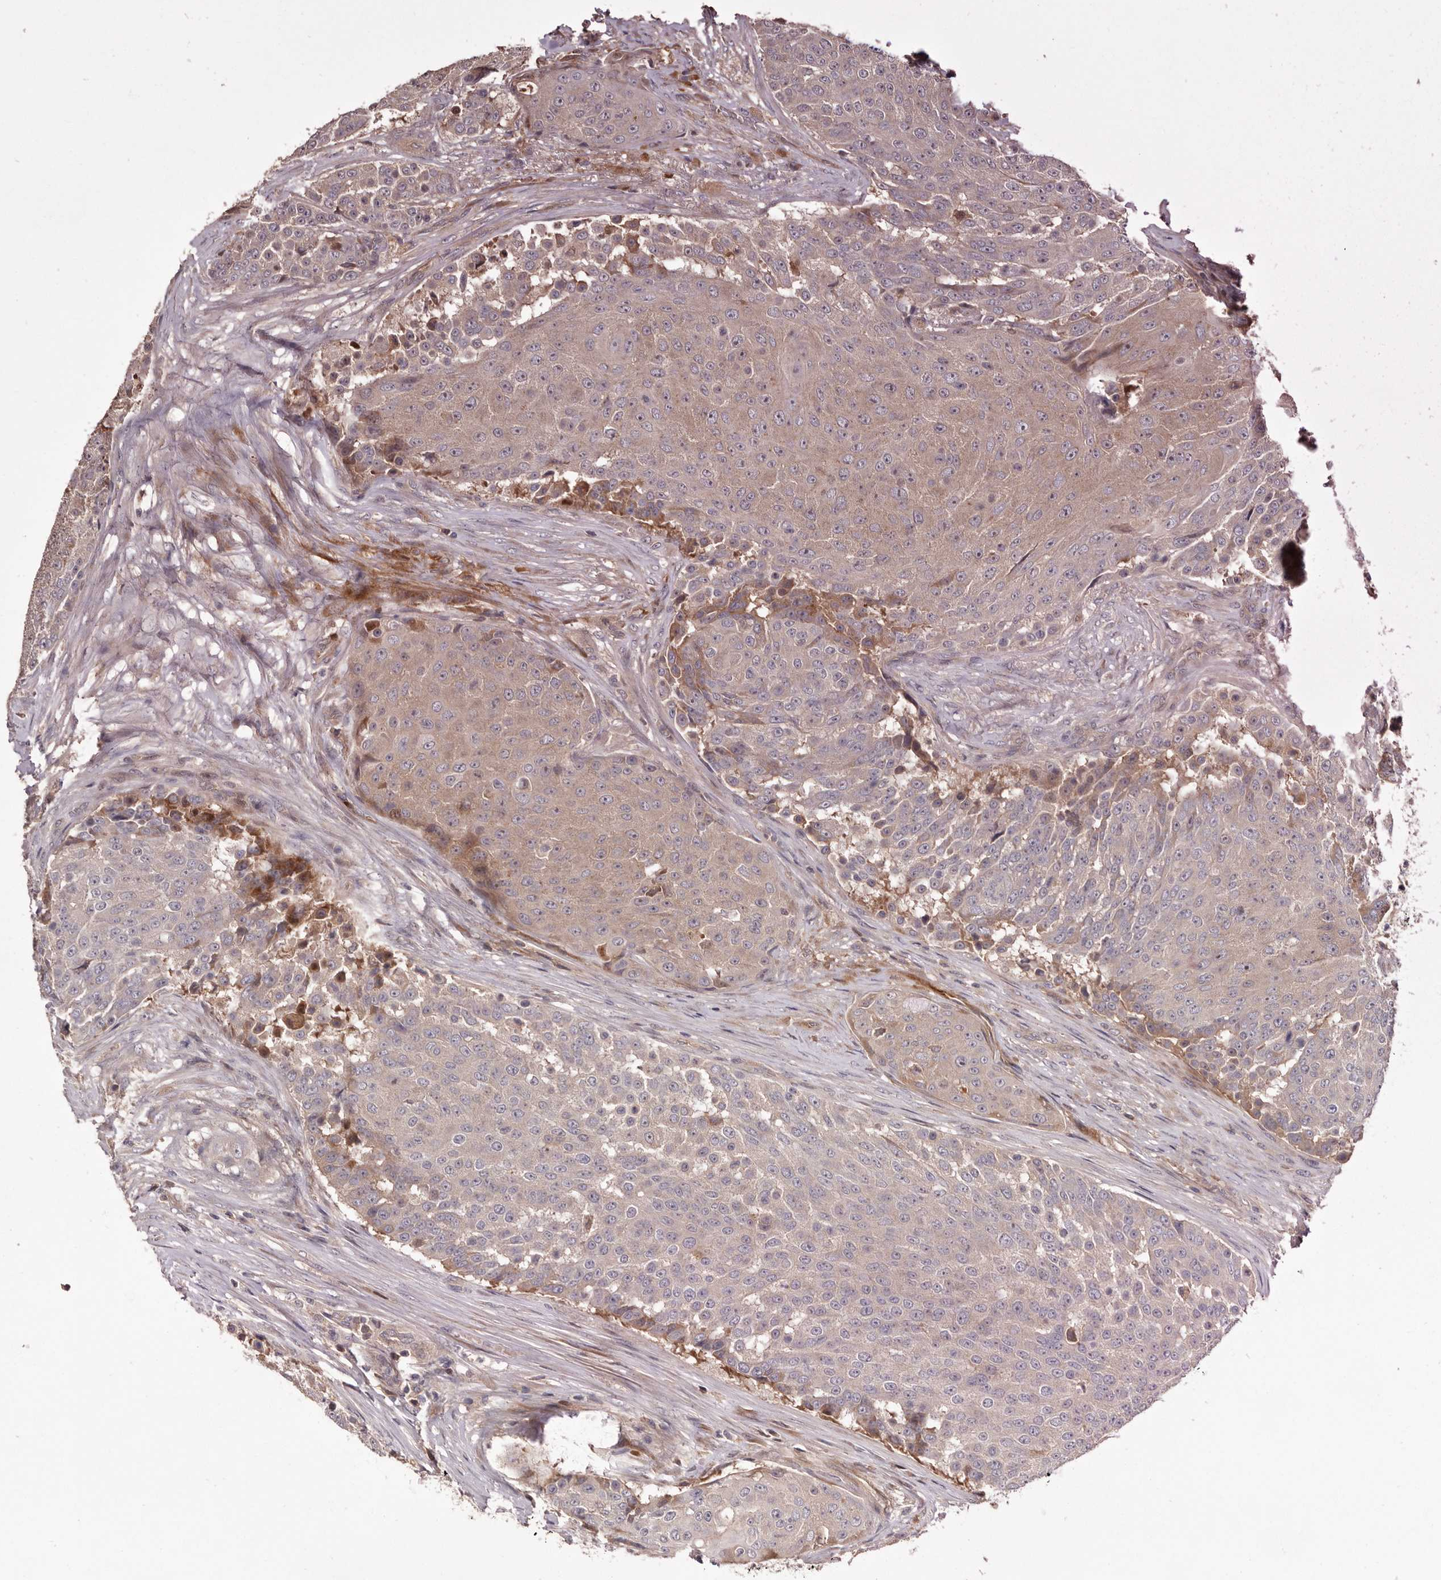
{"staining": {"intensity": "weak", "quantity": "25%-75%", "location": "cytoplasmic/membranous"}, "tissue": "urothelial cancer", "cell_type": "Tumor cells", "image_type": "cancer", "snomed": [{"axis": "morphology", "description": "Urothelial carcinoma, High grade"}, {"axis": "topography", "description": "Urinary bladder"}], "caption": "Weak cytoplasmic/membranous staining for a protein is present in approximately 25%-75% of tumor cells of urothelial cancer using IHC.", "gene": "DOP1A", "patient": {"sex": "female", "age": 63}}